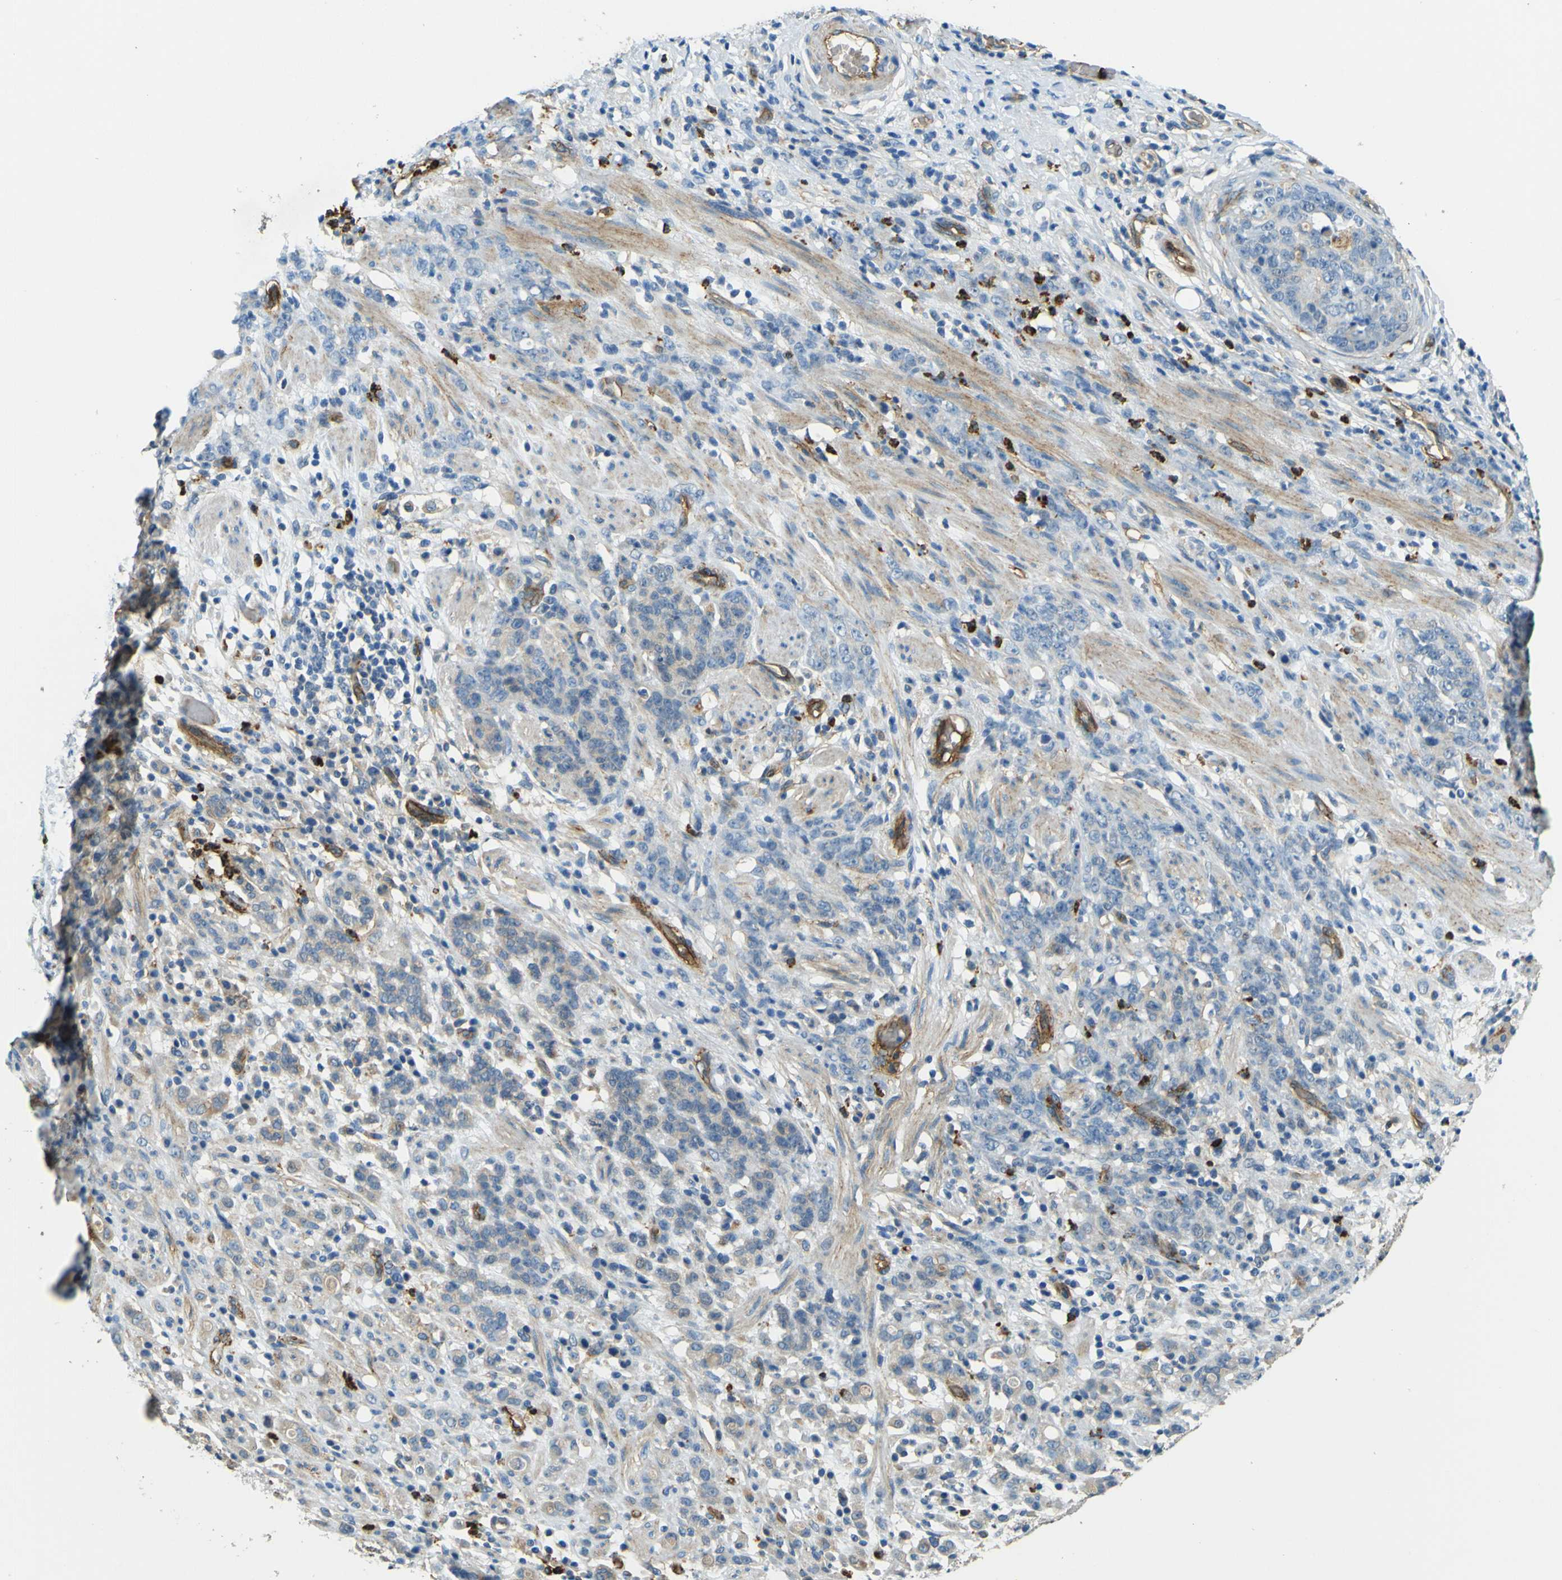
{"staining": {"intensity": "negative", "quantity": "none", "location": "none"}, "tissue": "stomach cancer", "cell_type": "Tumor cells", "image_type": "cancer", "snomed": [{"axis": "morphology", "description": "Adenocarcinoma, NOS"}, {"axis": "topography", "description": "Stomach, lower"}], "caption": "IHC of adenocarcinoma (stomach) demonstrates no expression in tumor cells.", "gene": "PLXDC1", "patient": {"sex": "male", "age": 88}}